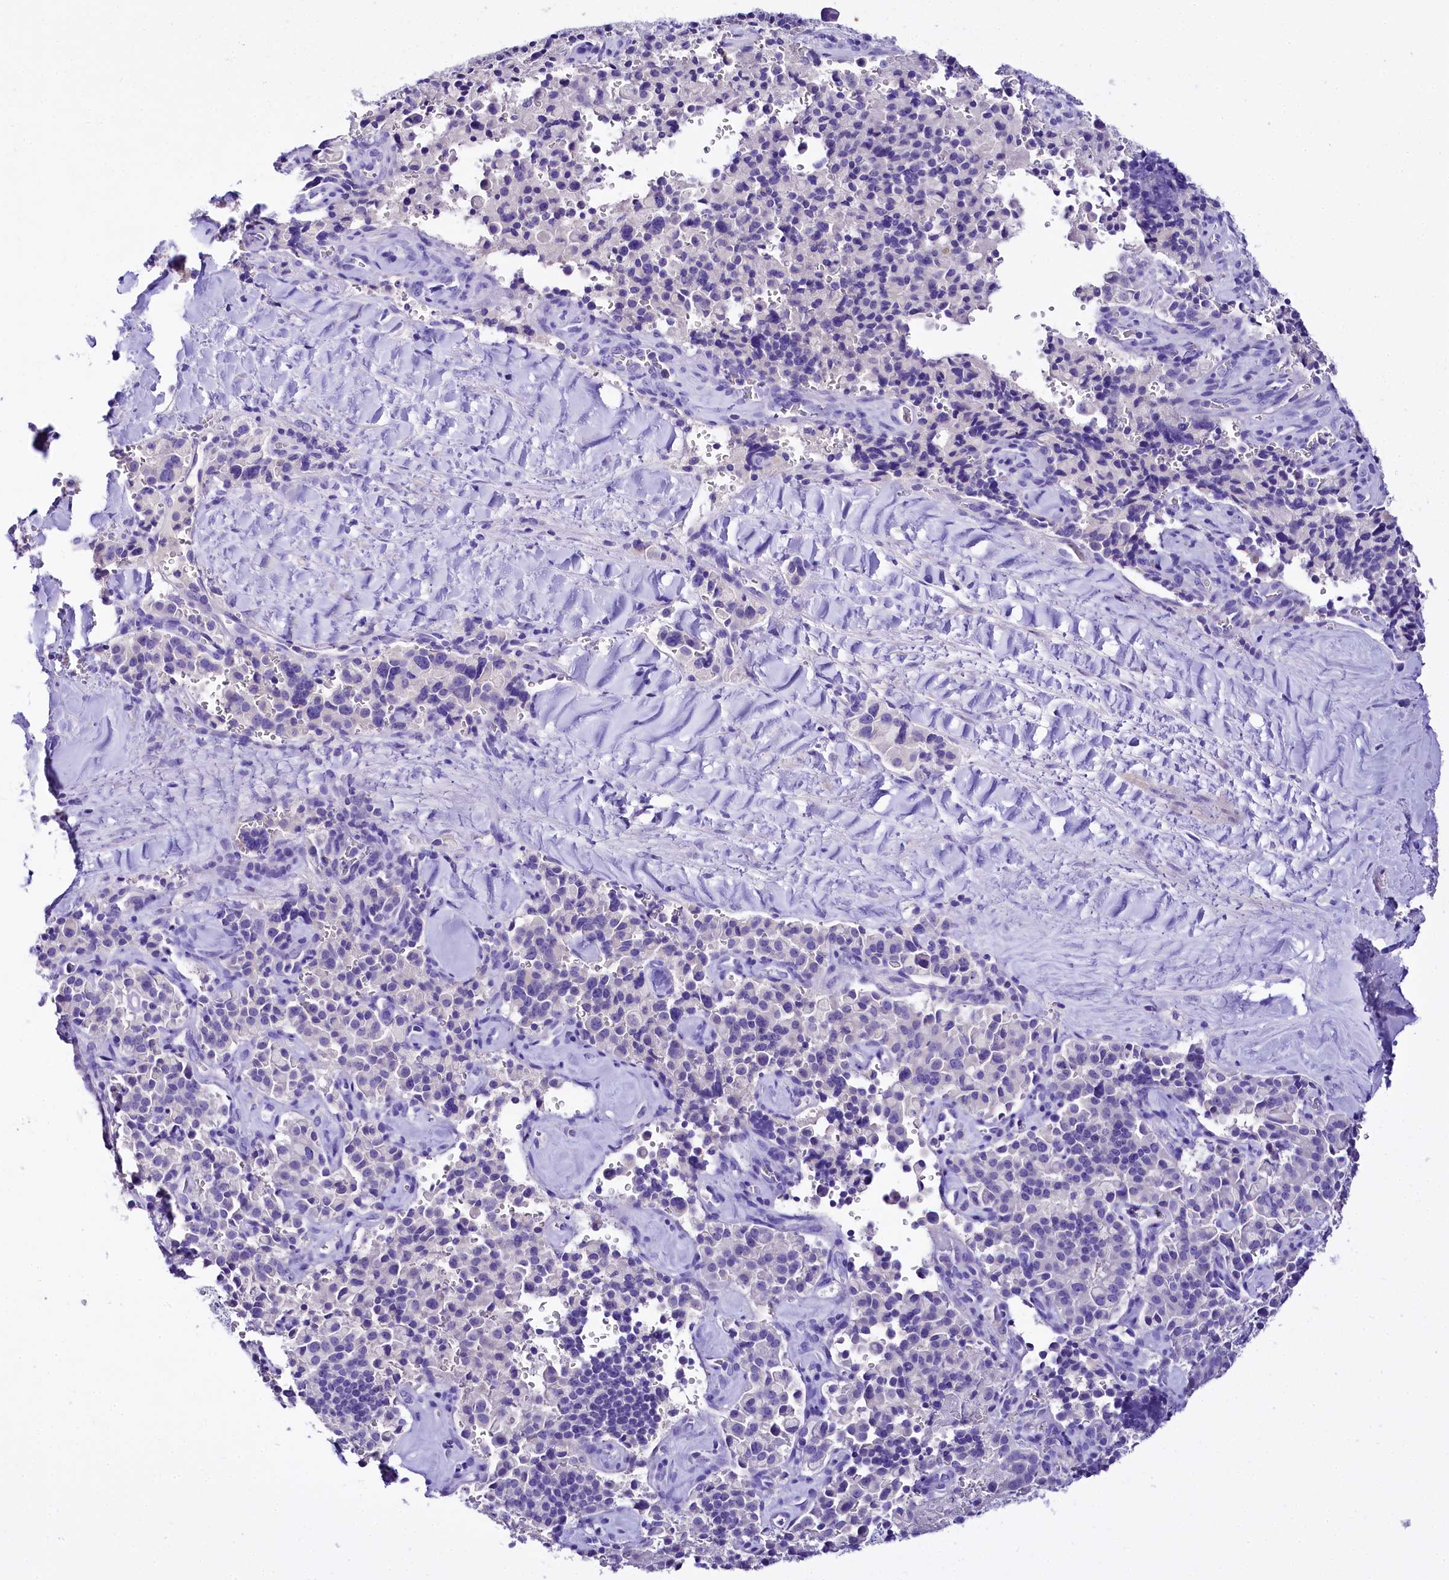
{"staining": {"intensity": "negative", "quantity": "none", "location": "none"}, "tissue": "pancreatic cancer", "cell_type": "Tumor cells", "image_type": "cancer", "snomed": [{"axis": "morphology", "description": "Adenocarcinoma, NOS"}, {"axis": "topography", "description": "Pancreas"}], "caption": "DAB (3,3'-diaminobenzidine) immunohistochemical staining of adenocarcinoma (pancreatic) reveals no significant staining in tumor cells.", "gene": "A2ML1", "patient": {"sex": "male", "age": 65}}